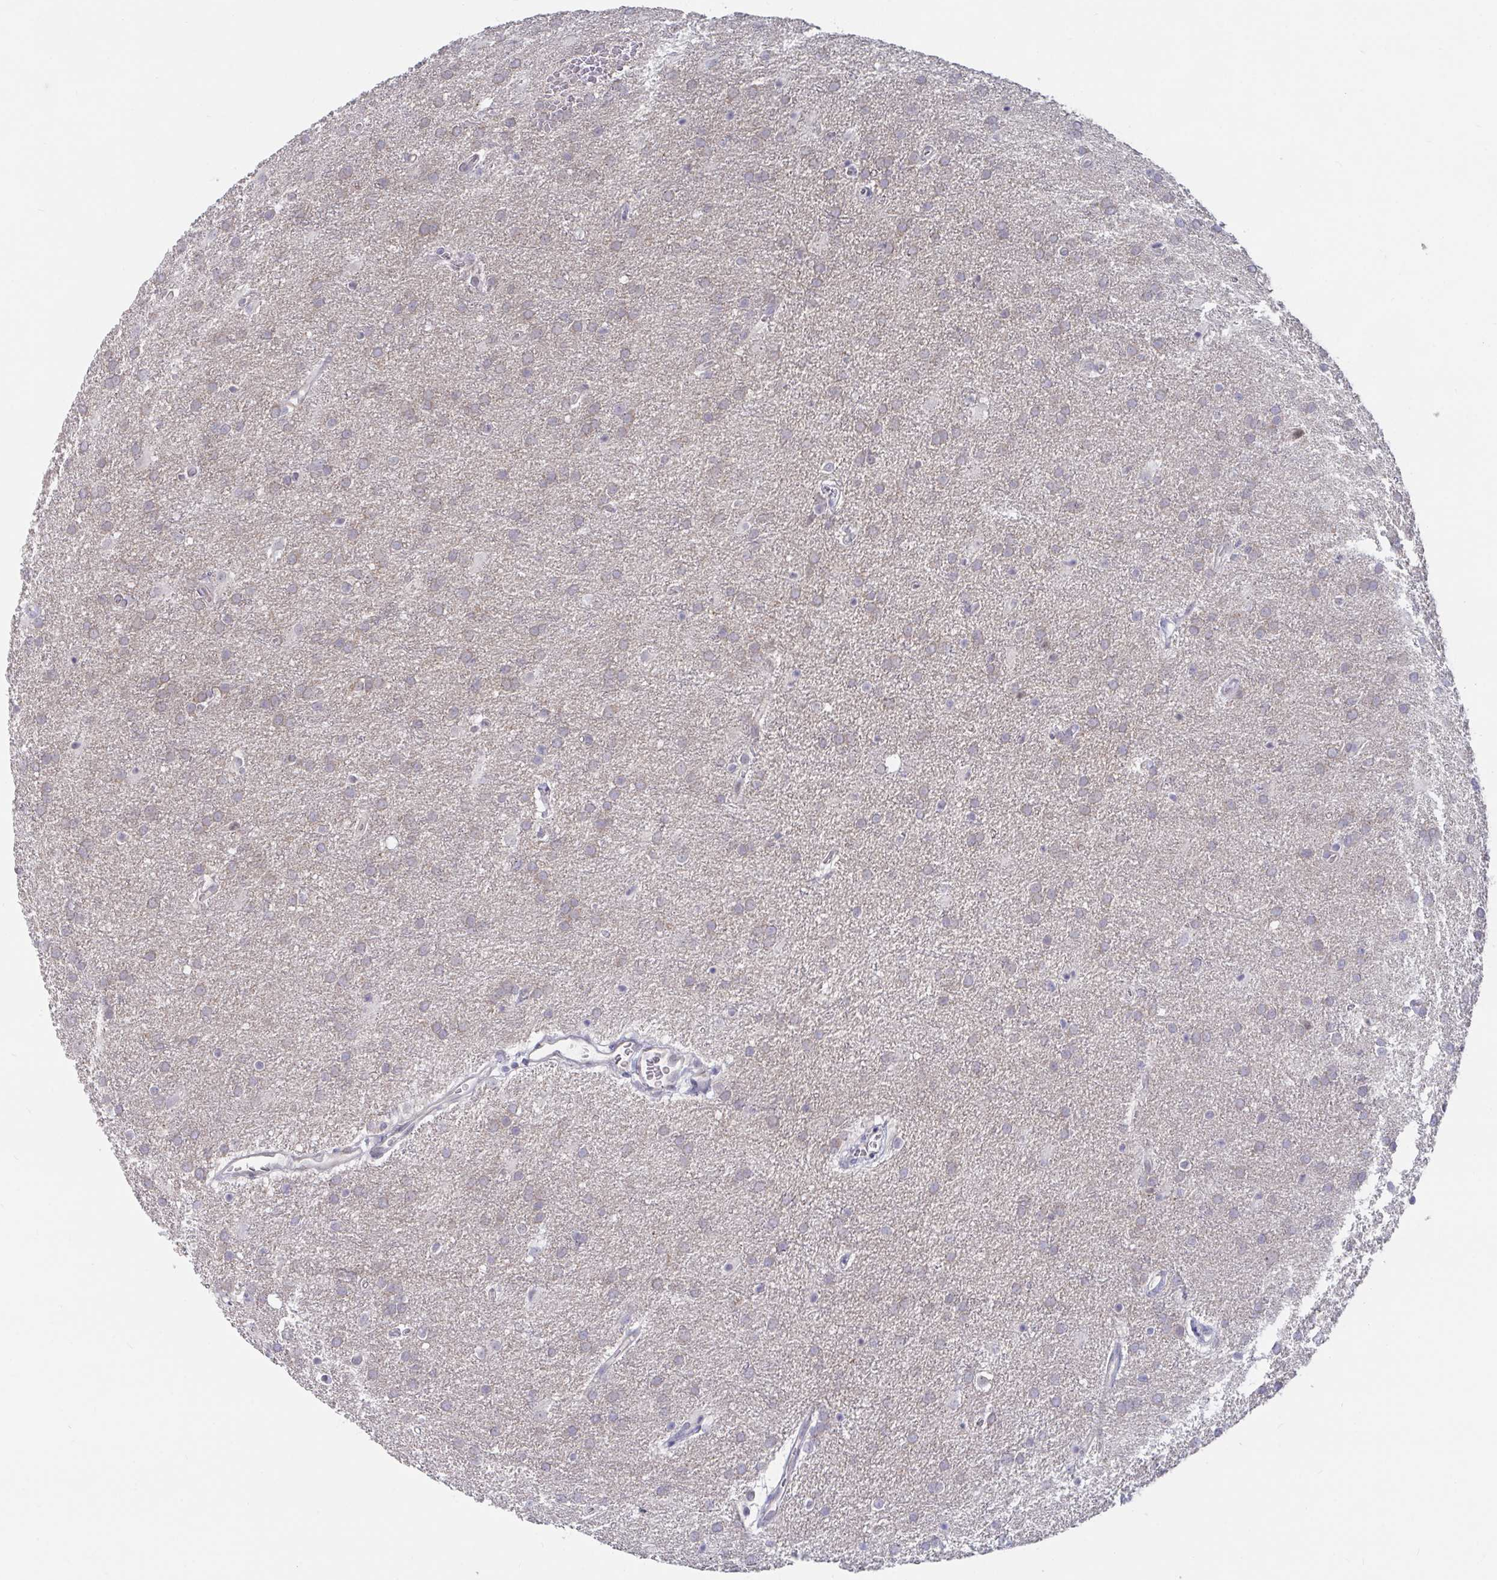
{"staining": {"intensity": "weak", "quantity": "<25%", "location": "cytoplasmic/membranous"}, "tissue": "glioma", "cell_type": "Tumor cells", "image_type": "cancer", "snomed": [{"axis": "morphology", "description": "Glioma, malignant, Low grade"}, {"axis": "topography", "description": "Brain"}], "caption": "This is an immunohistochemistry micrograph of human glioma. There is no positivity in tumor cells.", "gene": "FAM156B", "patient": {"sex": "female", "age": 32}}